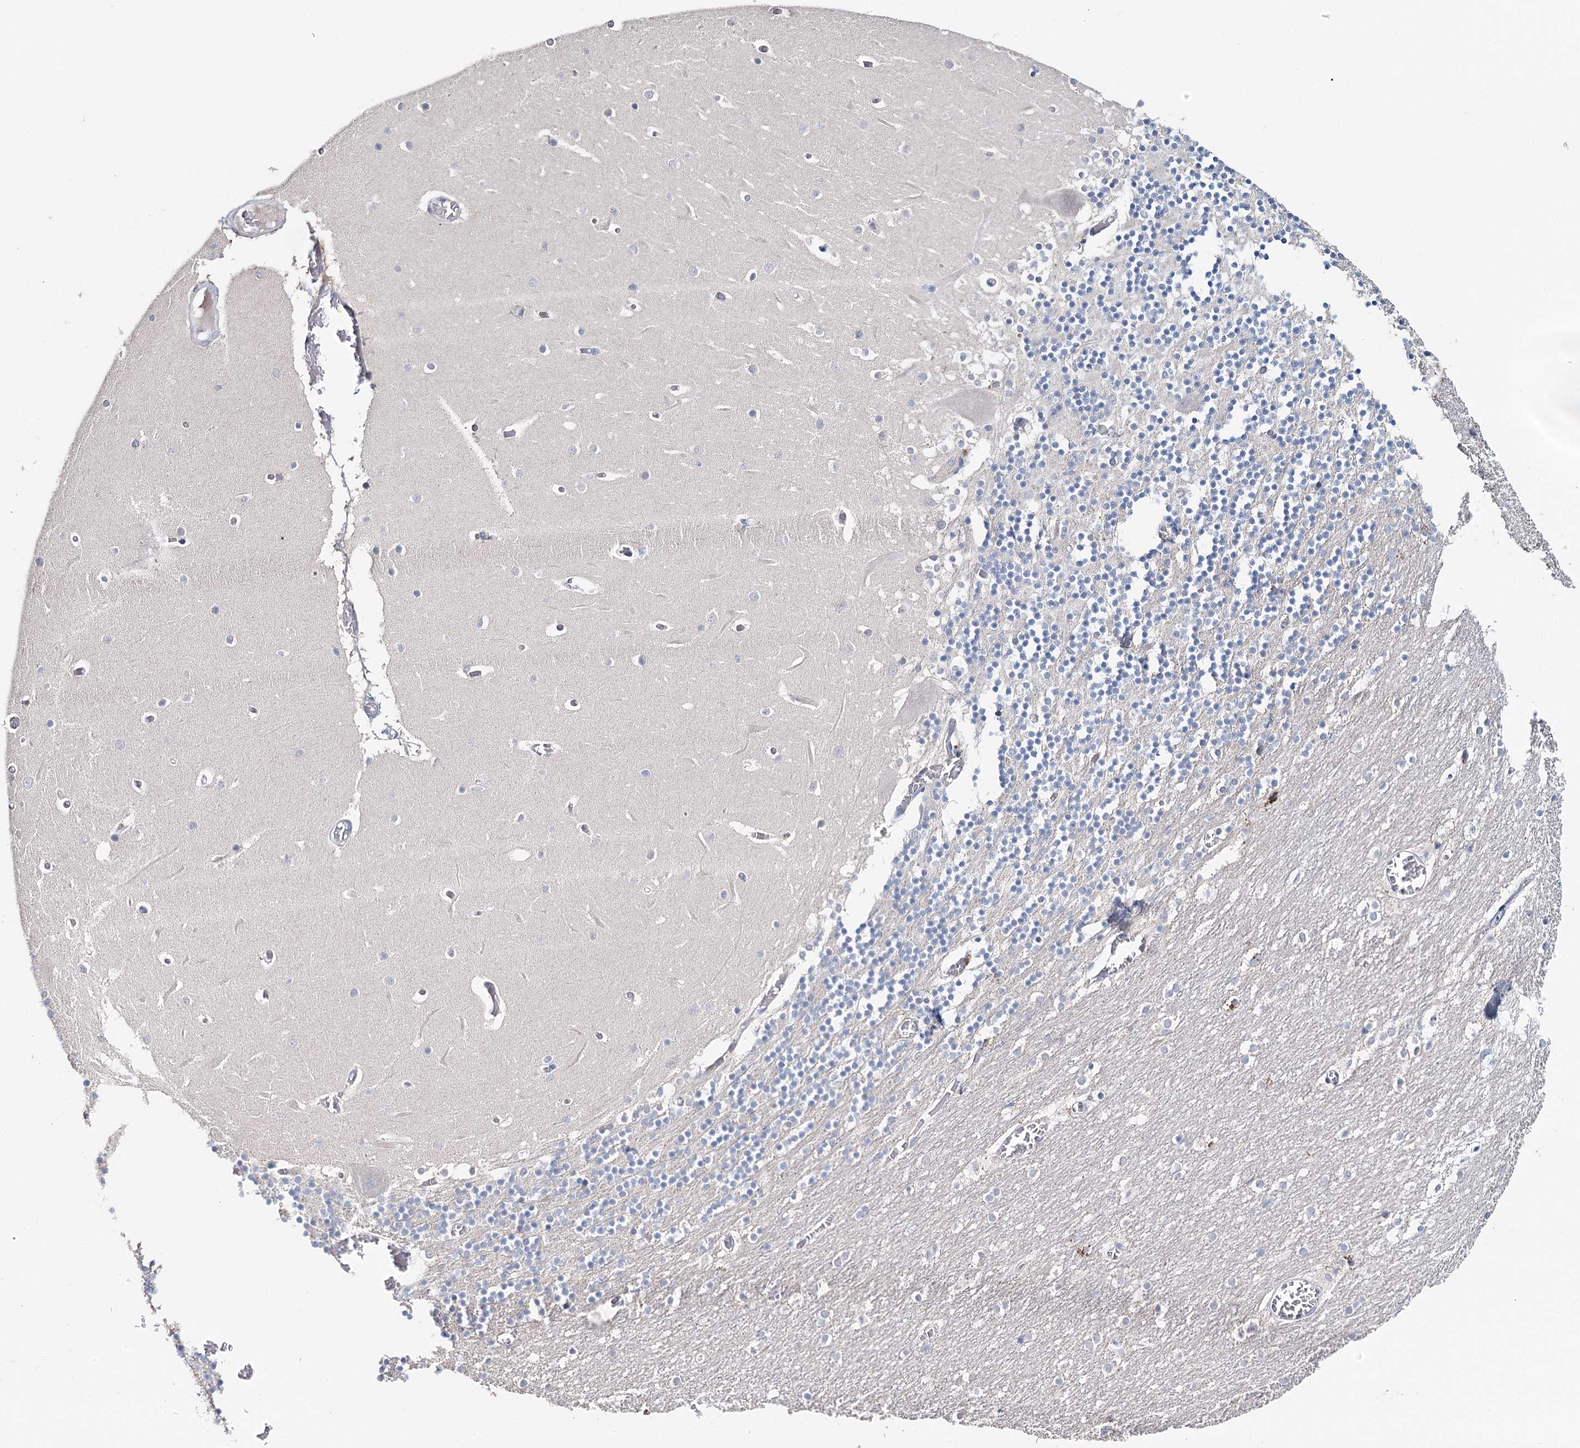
{"staining": {"intensity": "negative", "quantity": "none", "location": "none"}, "tissue": "cerebellum", "cell_type": "Cells in granular layer", "image_type": "normal", "snomed": [{"axis": "morphology", "description": "Normal tissue, NOS"}, {"axis": "topography", "description": "Cerebellum"}], "caption": "This is a histopathology image of IHC staining of unremarkable cerebellum, which shows no staining in cells in granular layer.", "gene": "DAPK1", "patient": {"sex": "female", "age": 28}}